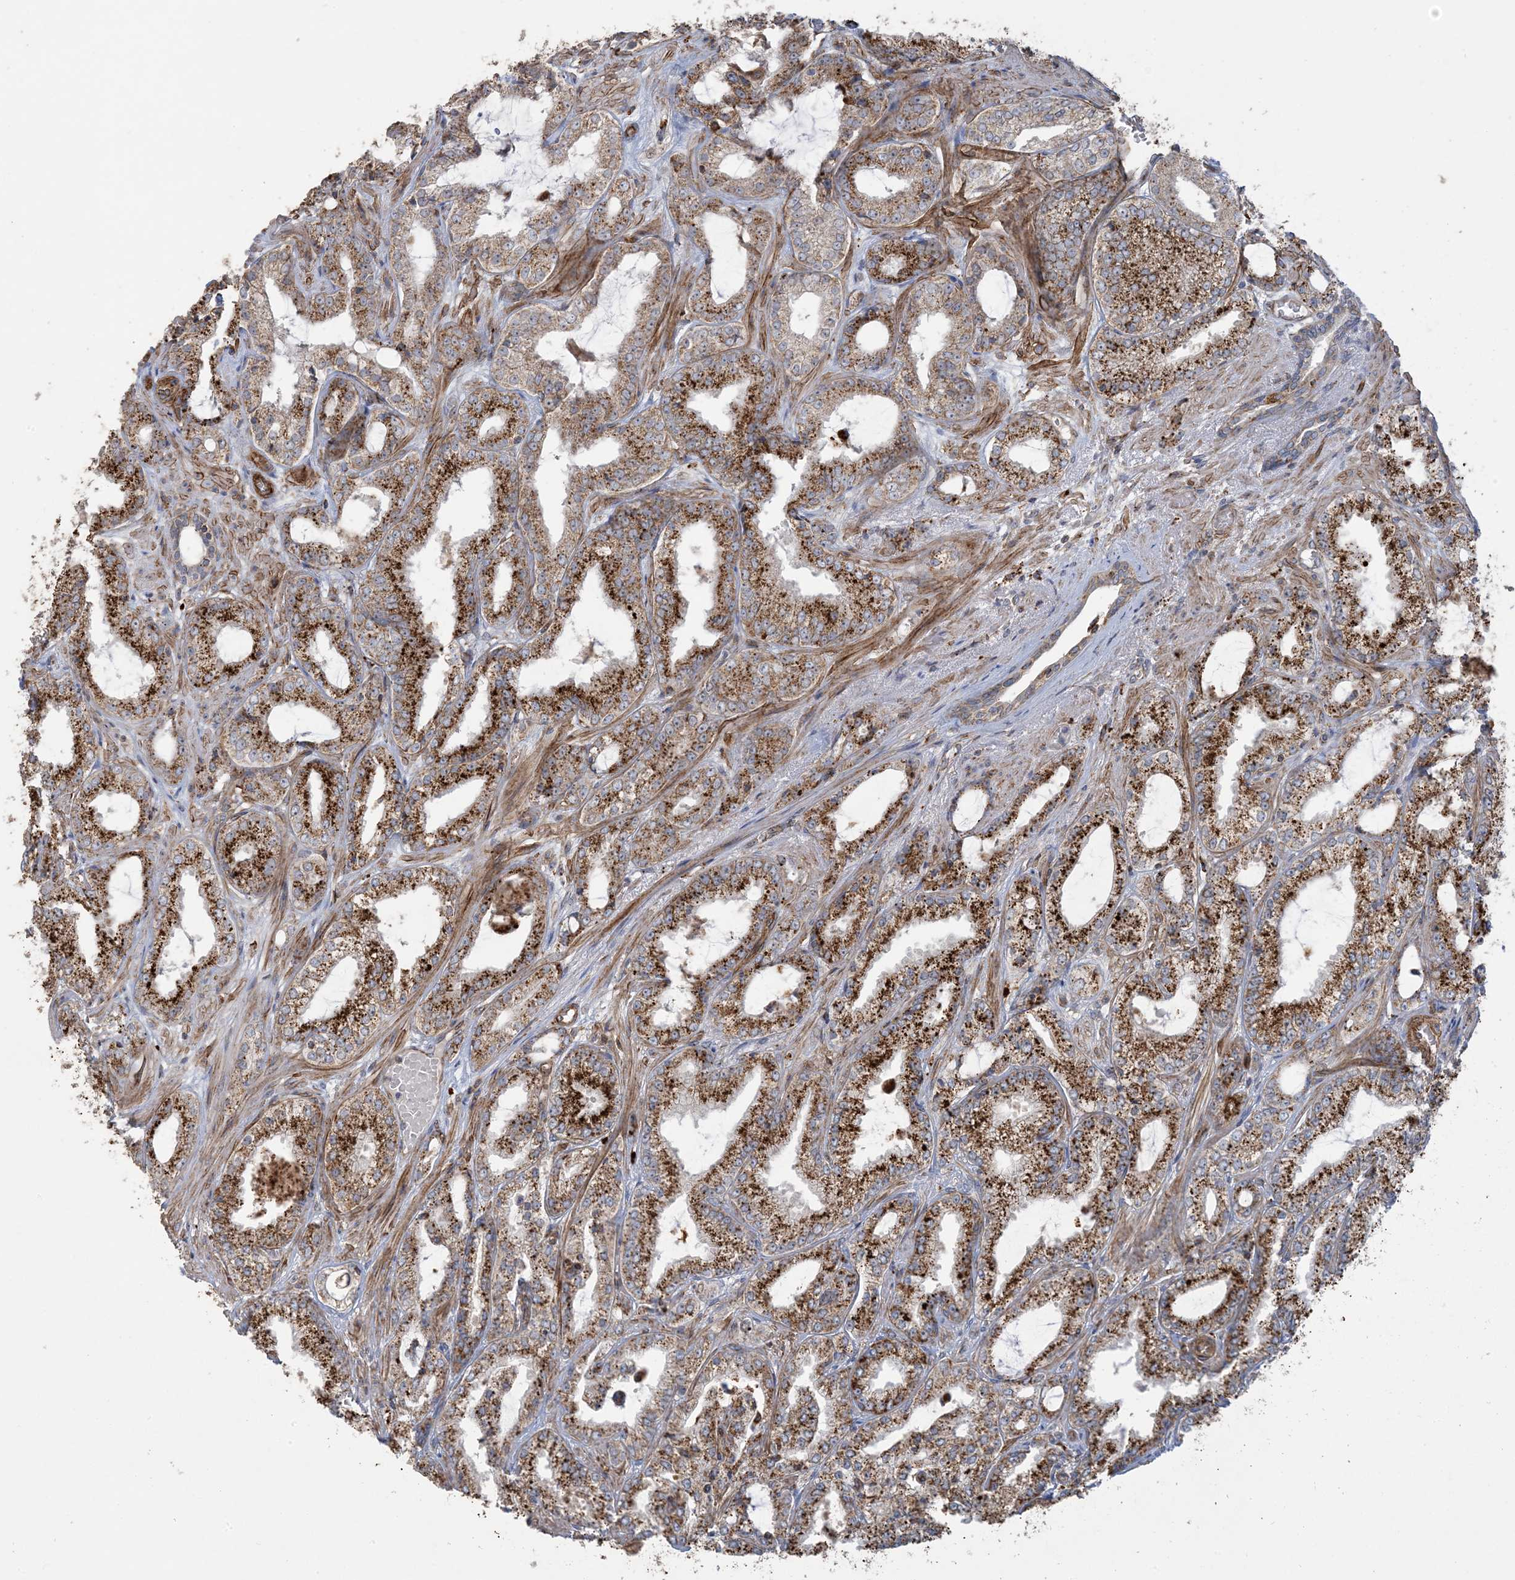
{"staining": {"intensity": "strong", "quantity": ">75%", "location": "cytoplasmic/membranous"}, "tissue": "prostate cancer", "cell_type": "Tumor cells", "image_type": "cancer", "snomed": [{"axis": "morphology", "description": "Adenocarcinoma, High grade"}, {"axis": "topography", "description": "Prostate"}], "caption": "The photomicrograph shows a brown stain indicating the presence of a protein in the cytoplasmic/membranous of tumor cells in adenocarcinoma (high-grade) (prostate).", "gene": "AGA", "patient": {"sex": "male", "age": 71}}